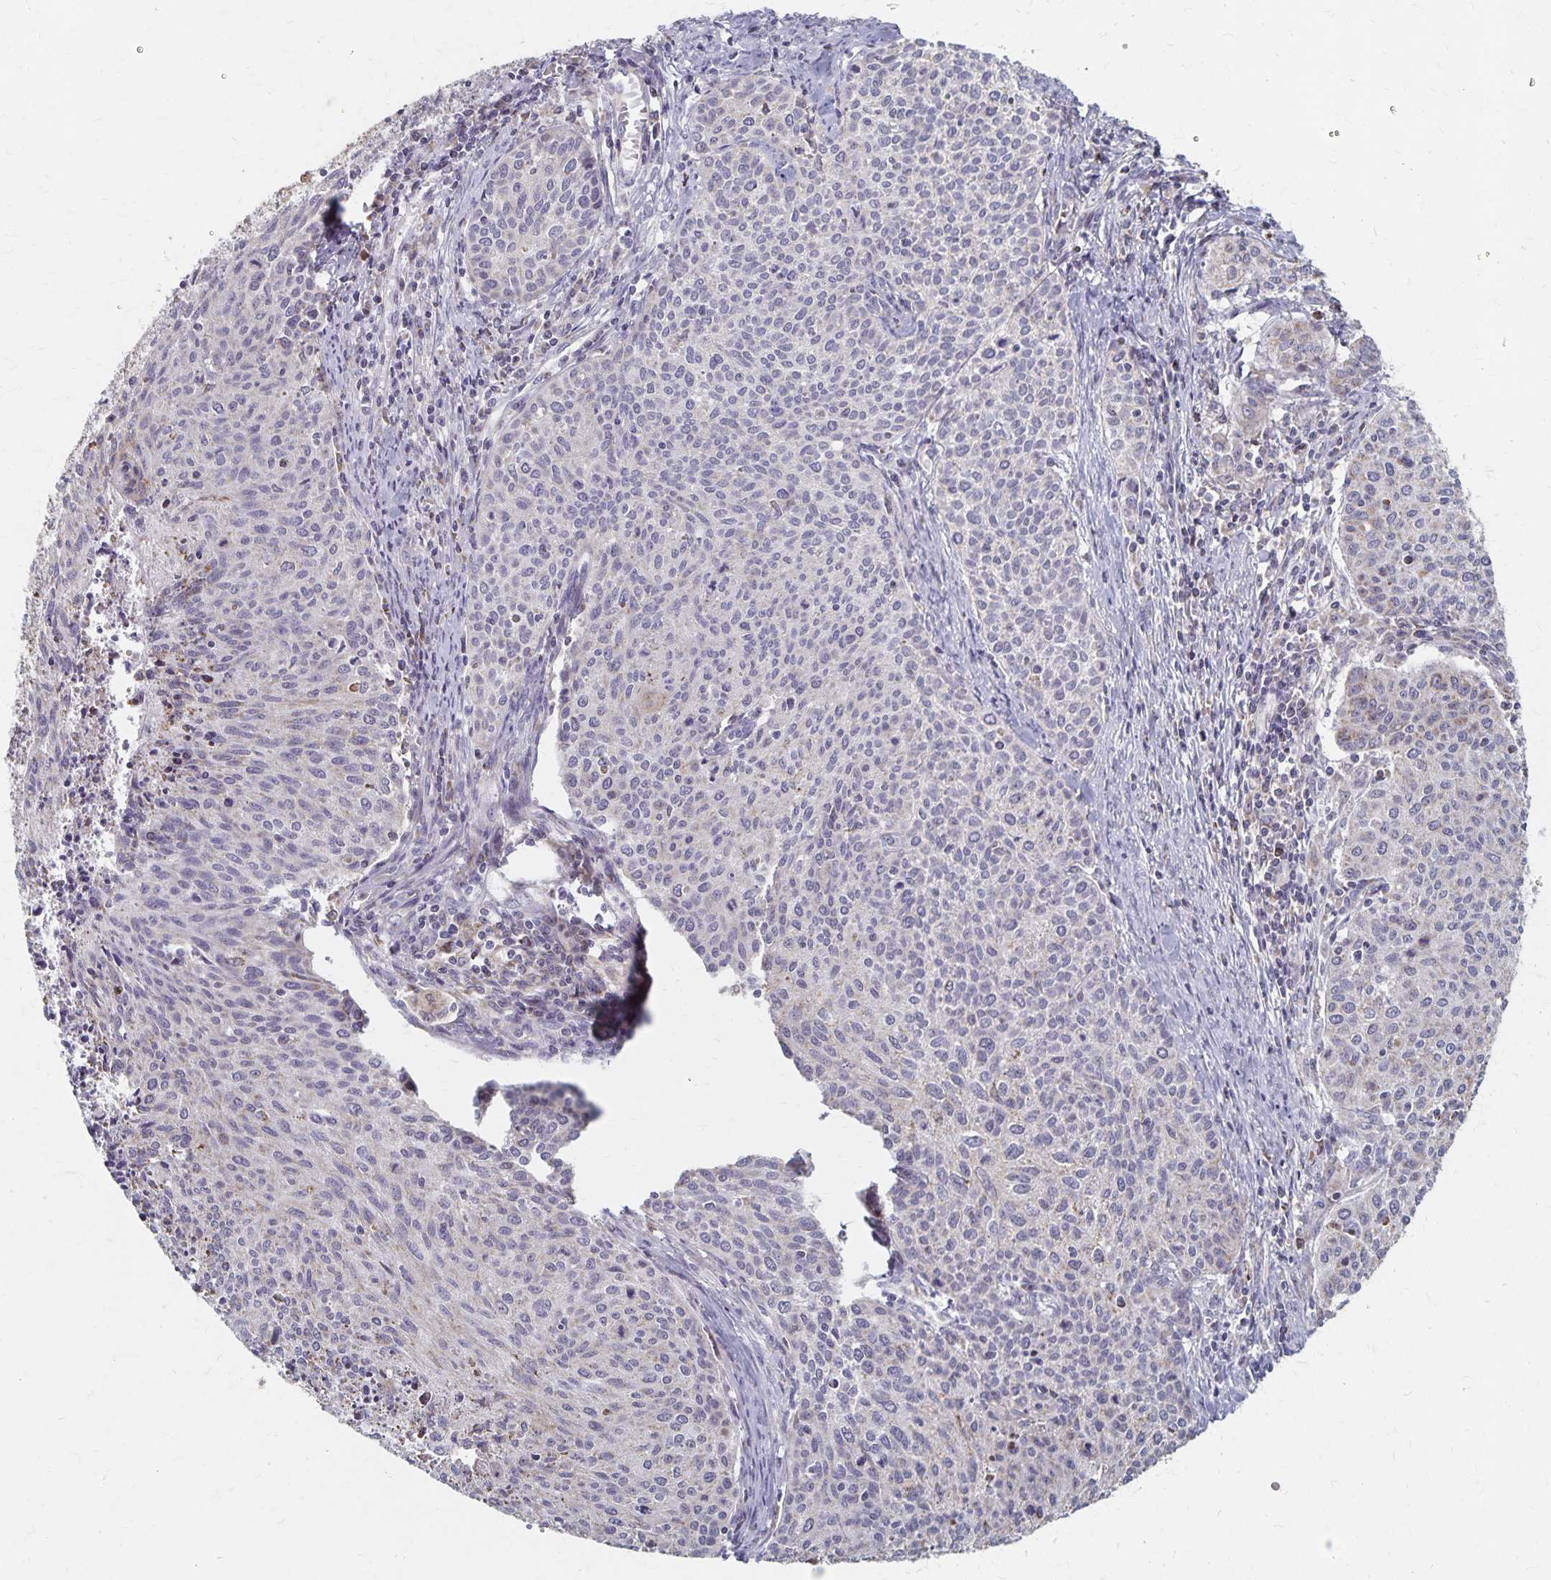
{"staining": {"intensity": "moderate", "quantity": "<25%", "location": "cytoplasmic/membranous"}, "tissue": "cervical cancer", "cell_type": "Tumor cells", "image_type": "cancer", "snomed": [{"axis": "morphology", "description": "Squamous cell carcinoma, NOS"}, {"axis": "topography", "description": "Cervix"}], "caption": "Squamous cell carcinoma (cervical) stained for a protein shows moderate cytoplasmic/membranous positivity in tumor cells. The protein of interest is stained brown, and the nuclei are stained in blue (DAB IHC with brightfield microscopy, high magnification).", "gene": "DYRK4", "patient": {"sex": "female", "age": 38}}